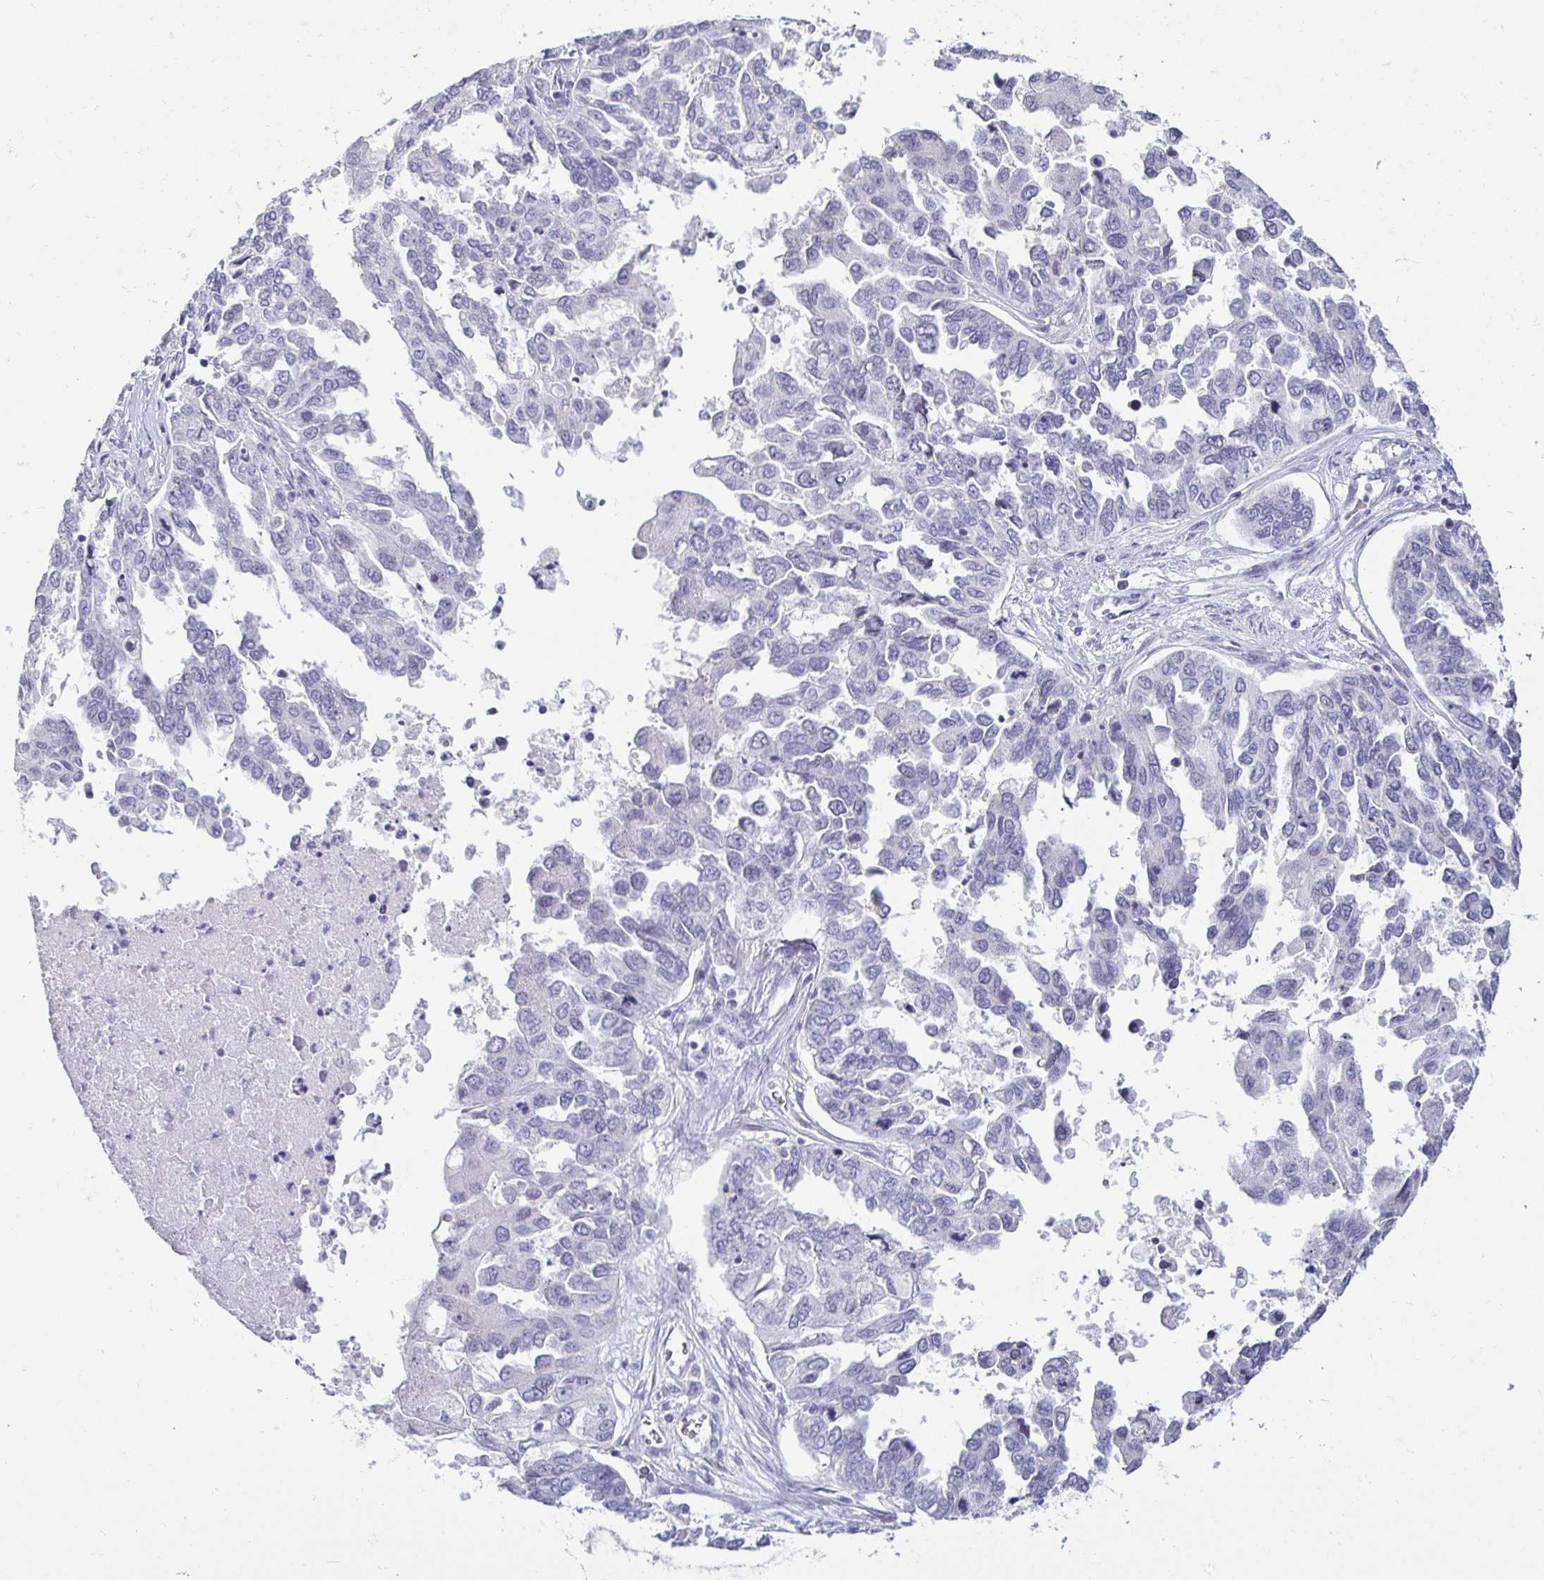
{"staining": {"intensity": "negative", "quantity": "none", "location": "none"}, "tissue": "ovarian cancer", "cell_type": "Tumor cells", "image_type": "cancer", "snomed": [{"axis": "morphology", "description": "Cystadenocarcinoma, serous, NOS"}, {"axis": "topography", "description": "Ovary"}], "caption": "The image exhibits no significant expression in tumor cells of ovarian cancer (serous cystadenocarcinoma).", "gene": "CR2", "patient": {"sex": "female", "age": 53}}